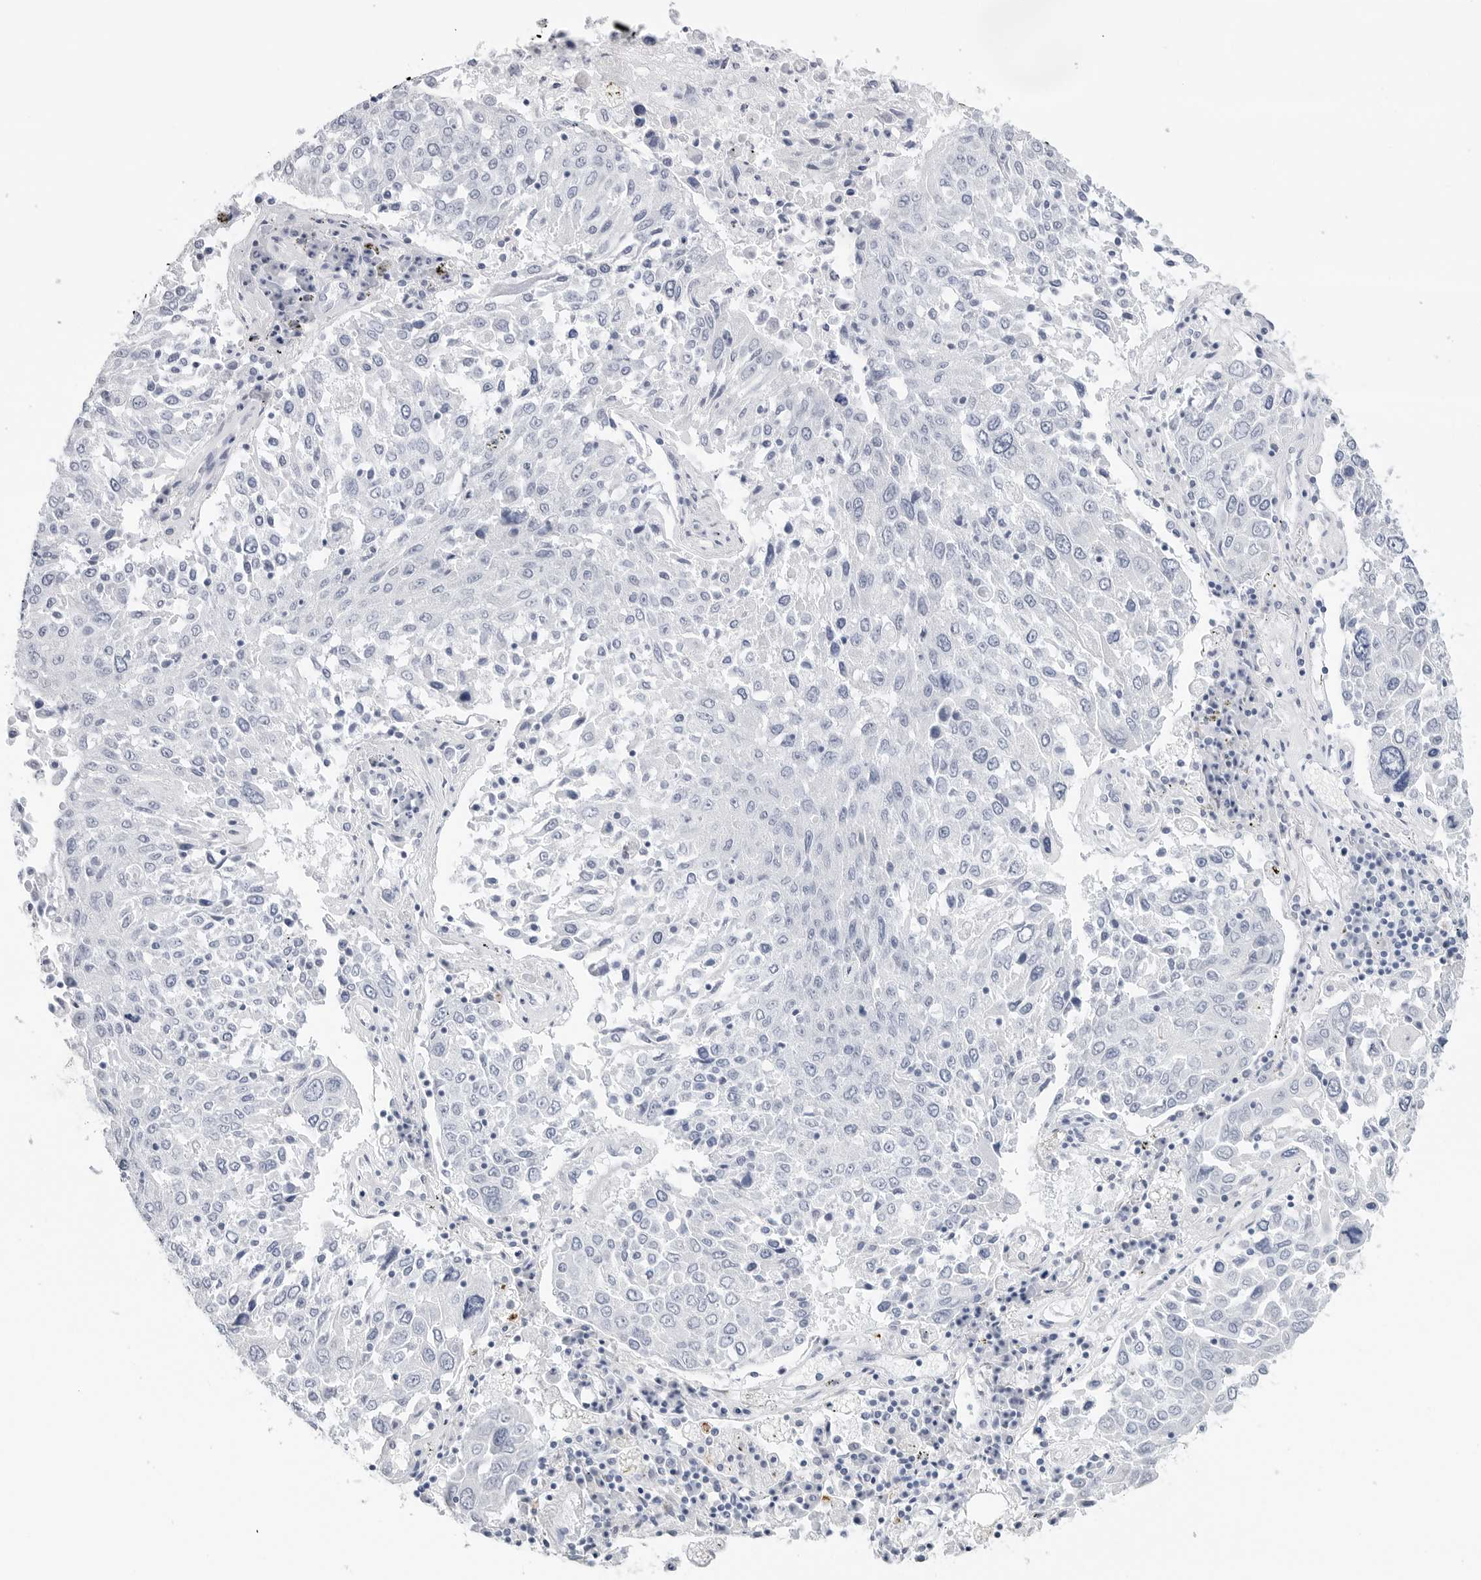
{"staining": {"intensity": "negative", "quantity": "none", "location": "none"}, "tissue": "lung cancer", "cell_type": "Tumor cells", "image_type": "cancer", "snomed": [{"axis": "morphology", "description": "Squamous cell carcinoma, NOS"}, {"axis": "topography", "description": "Lung"}], "caption": "A high-resolution micrograph shows immunohistochemistry (IHC) staining of lung cancer, which shows no significant positivity in tumor cells. (Stains: DAB immunohistochemistry (IHC) with hematoxylin counter stain, Microscopy: brightfield microscopy at high magnification).", "gene": "HSPB7", "patient": {"sex": "male", "age": 65}}